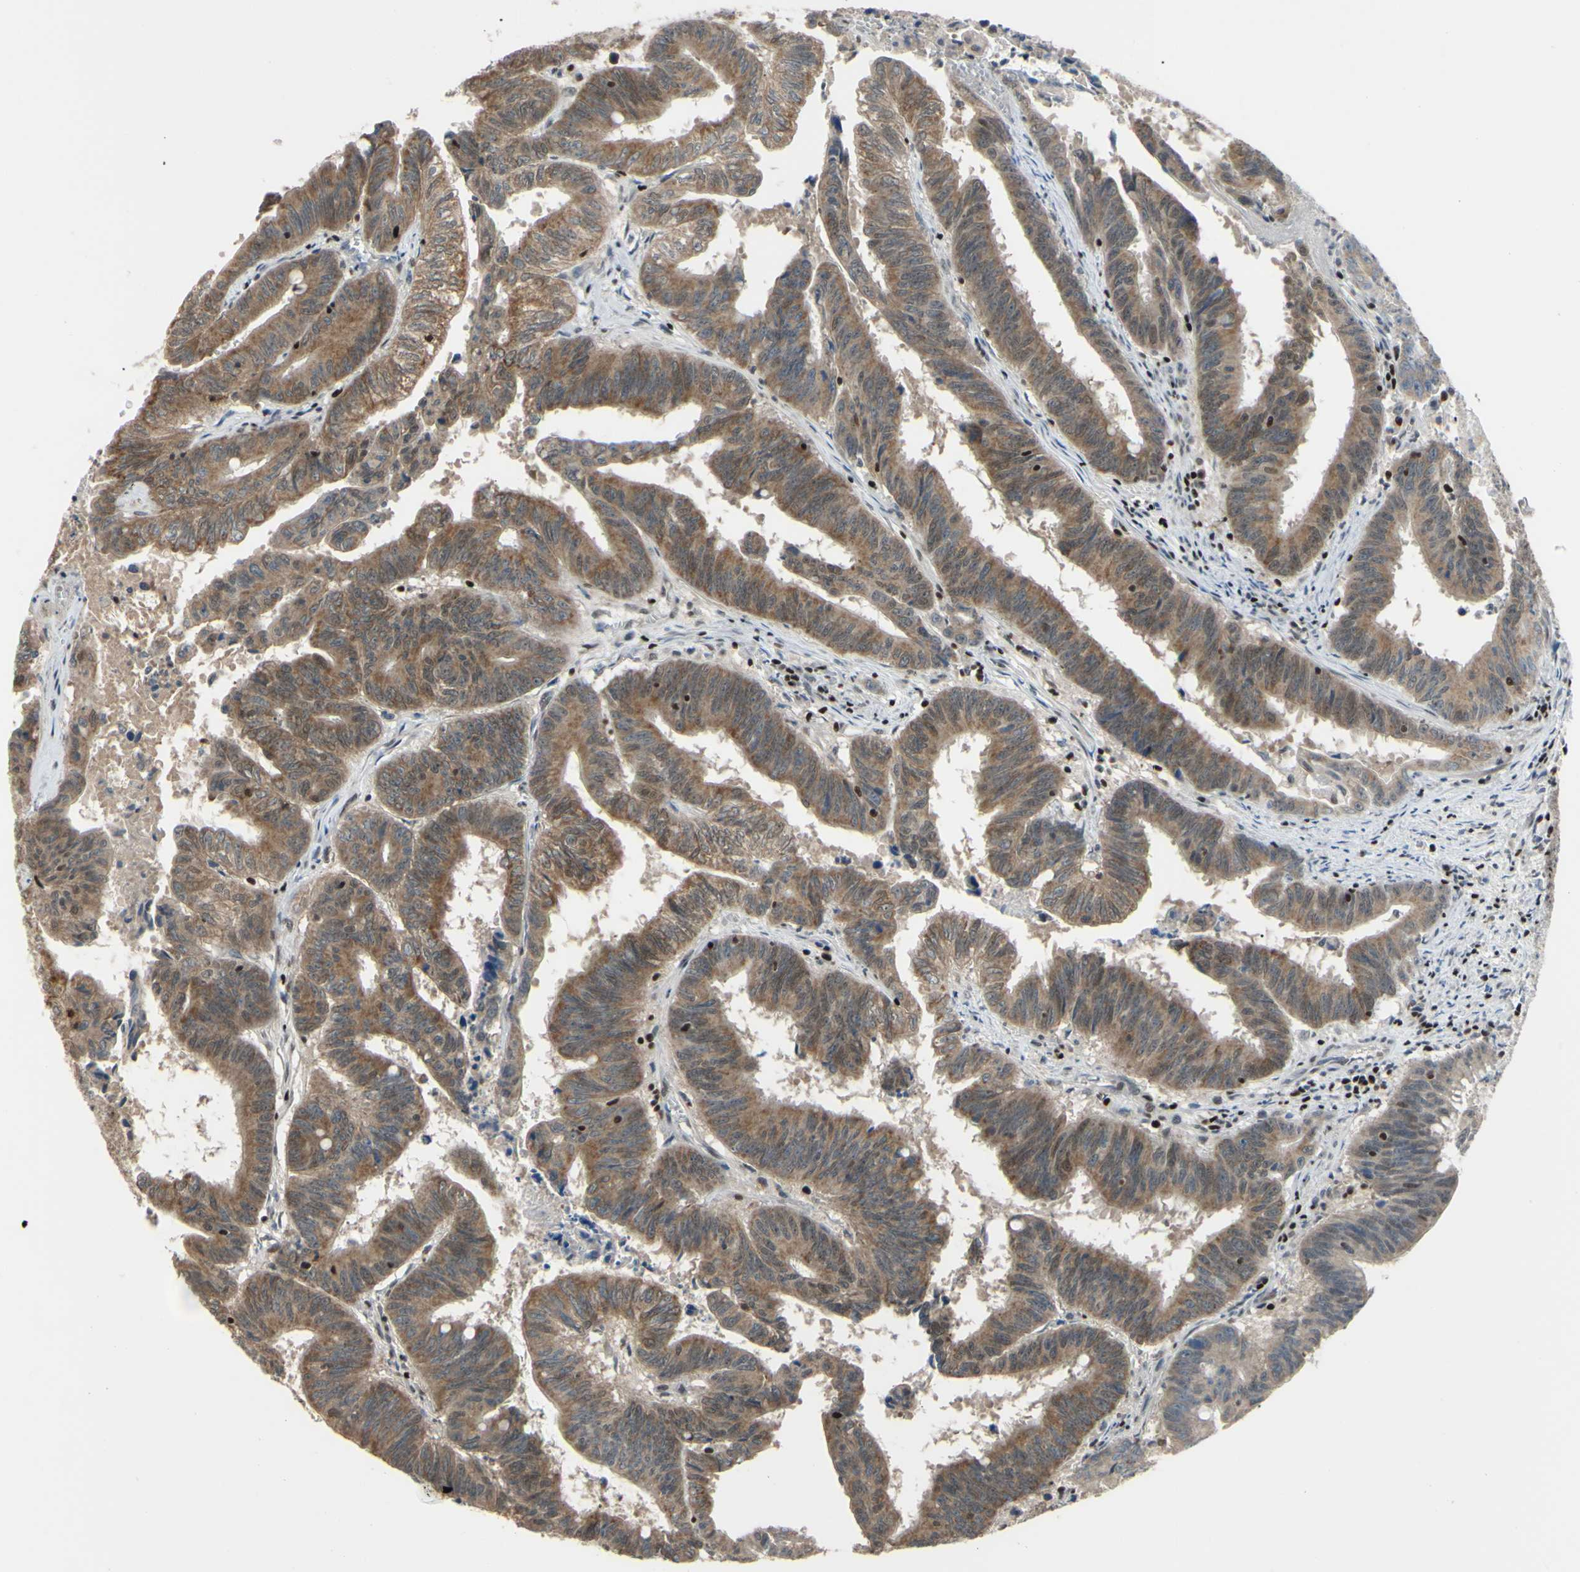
{"staining": {"intensity": "moderate", "quantity": ">75%", "location": "cytoplasmic/membranous"}, "tissue": "colorectal cancer", "cell_type": "Tumor cells", "image_type": "cancer", "snomed": [{"axis": "morphology", "description": "Adenocarcinoma, NOS"}, {"axis": "topography", "description": "Colon"}], "caption": "This is an image of immunohistochemistry (IHC) staining of colorectal cancer (adenocarcinoma), which shows moderate staining in the cytoplasmic/membranous of tumor cells.", "gene": "SP4", "patient": {"sex": "male", "age": 45}}